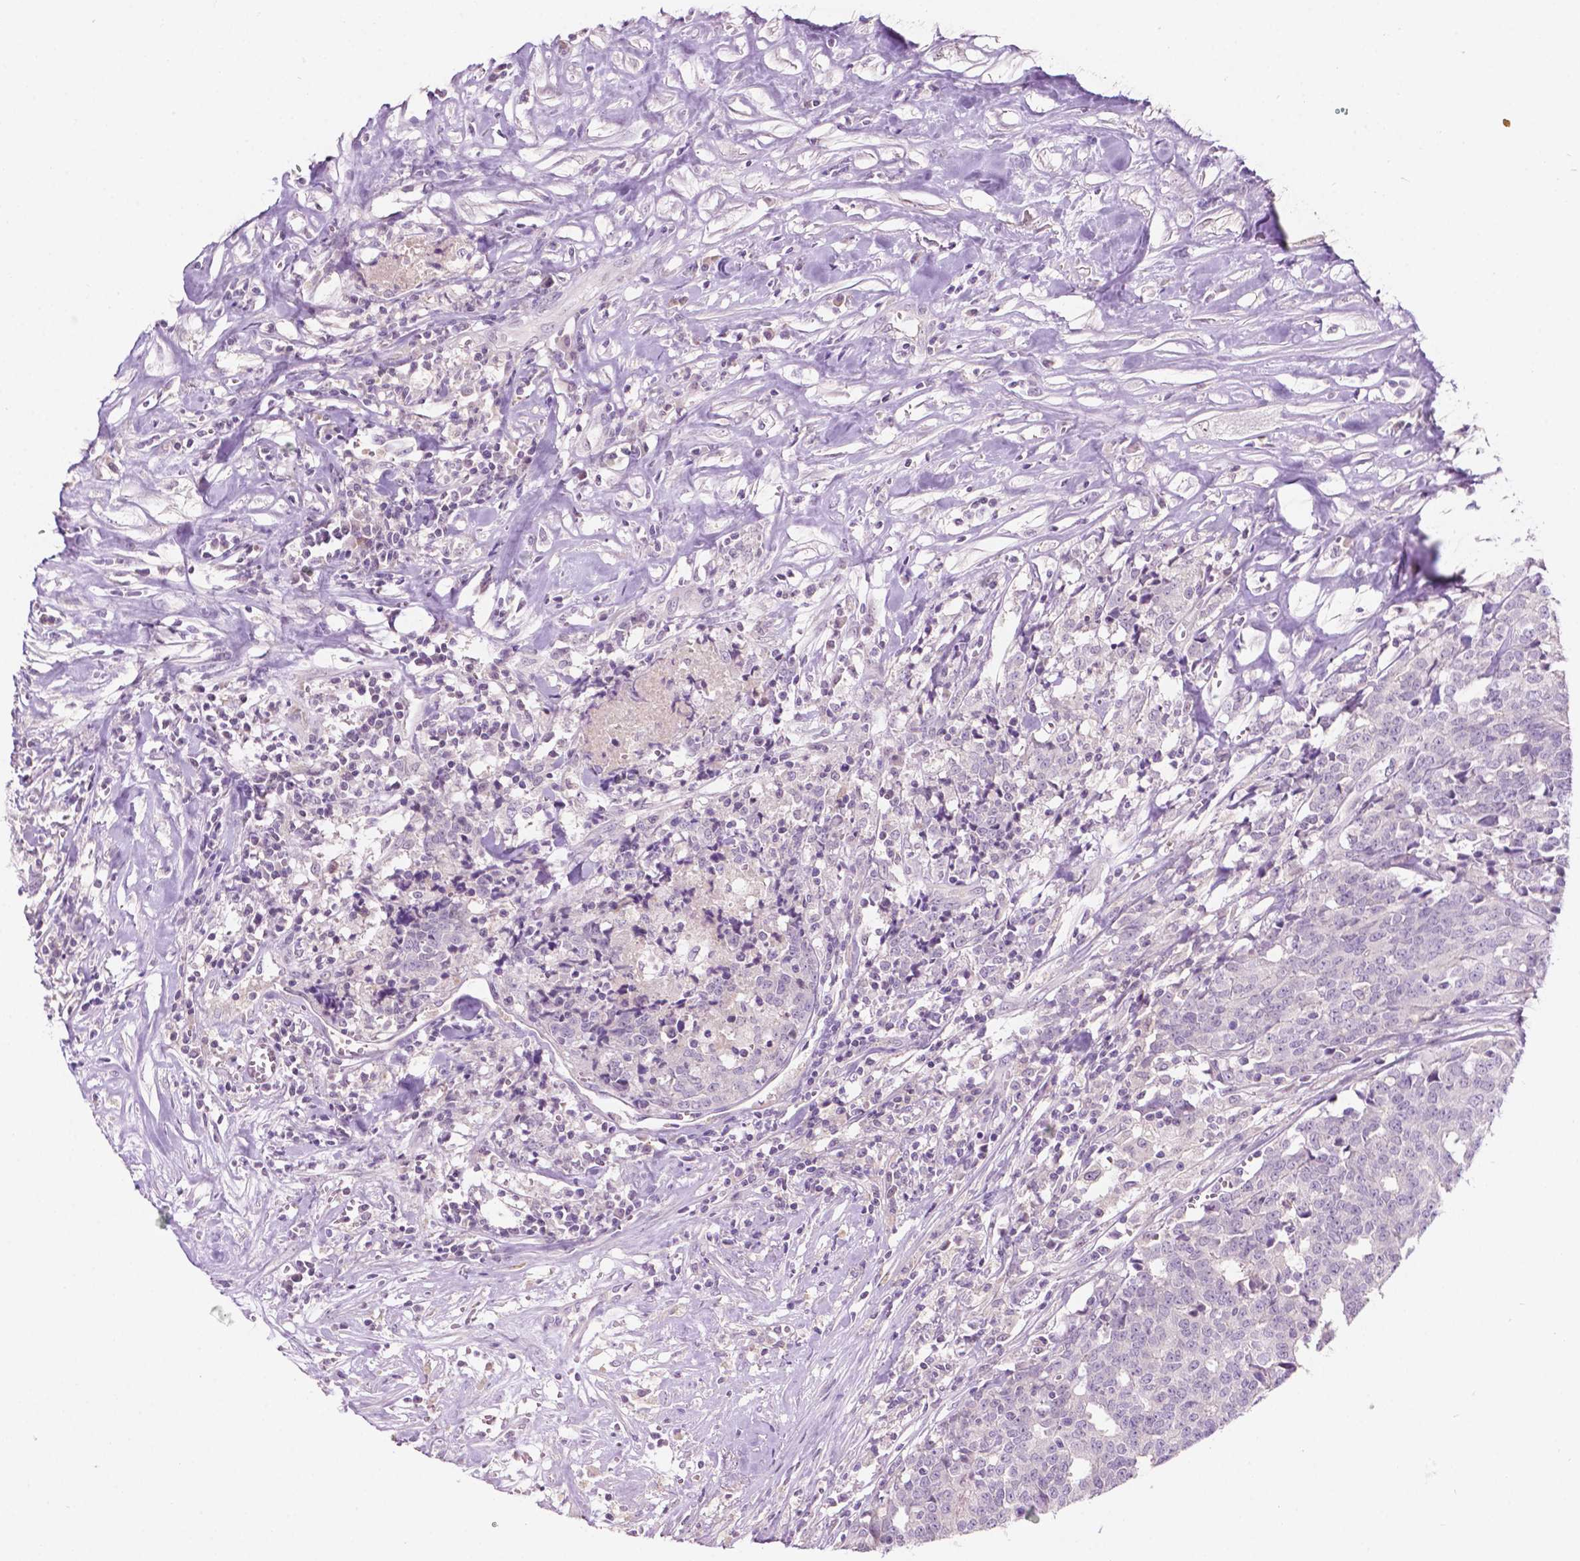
{"staining": {"intensity": "negative", "quantity": "none", "location": "none"}, "tissue": "prostate cancer", "cell_type": "Tumor cells", "image_type": "cancer", "snomed": [{"axis": "morphology", "description": "Adenocarcinoma, High grade"}, {"axis": "topography", "description": "Prostate and seminal vesicle, NOS"}], "caption": "This histopathology image is of prostate cancer (adenocarcinoma (high-grade)) stained with immunohistochemistry (IHC) to label a protein in brown with the nuclei are counter-stained blue. There is no positivity in tumor cells. (Brightfield microscopy of DAB (3,3'-diaminobenzidine) immunohistochemistry (IHC) at high magnification).", "gene": "TM6SF2", "patient": {"sex": "male", "age": 60}}